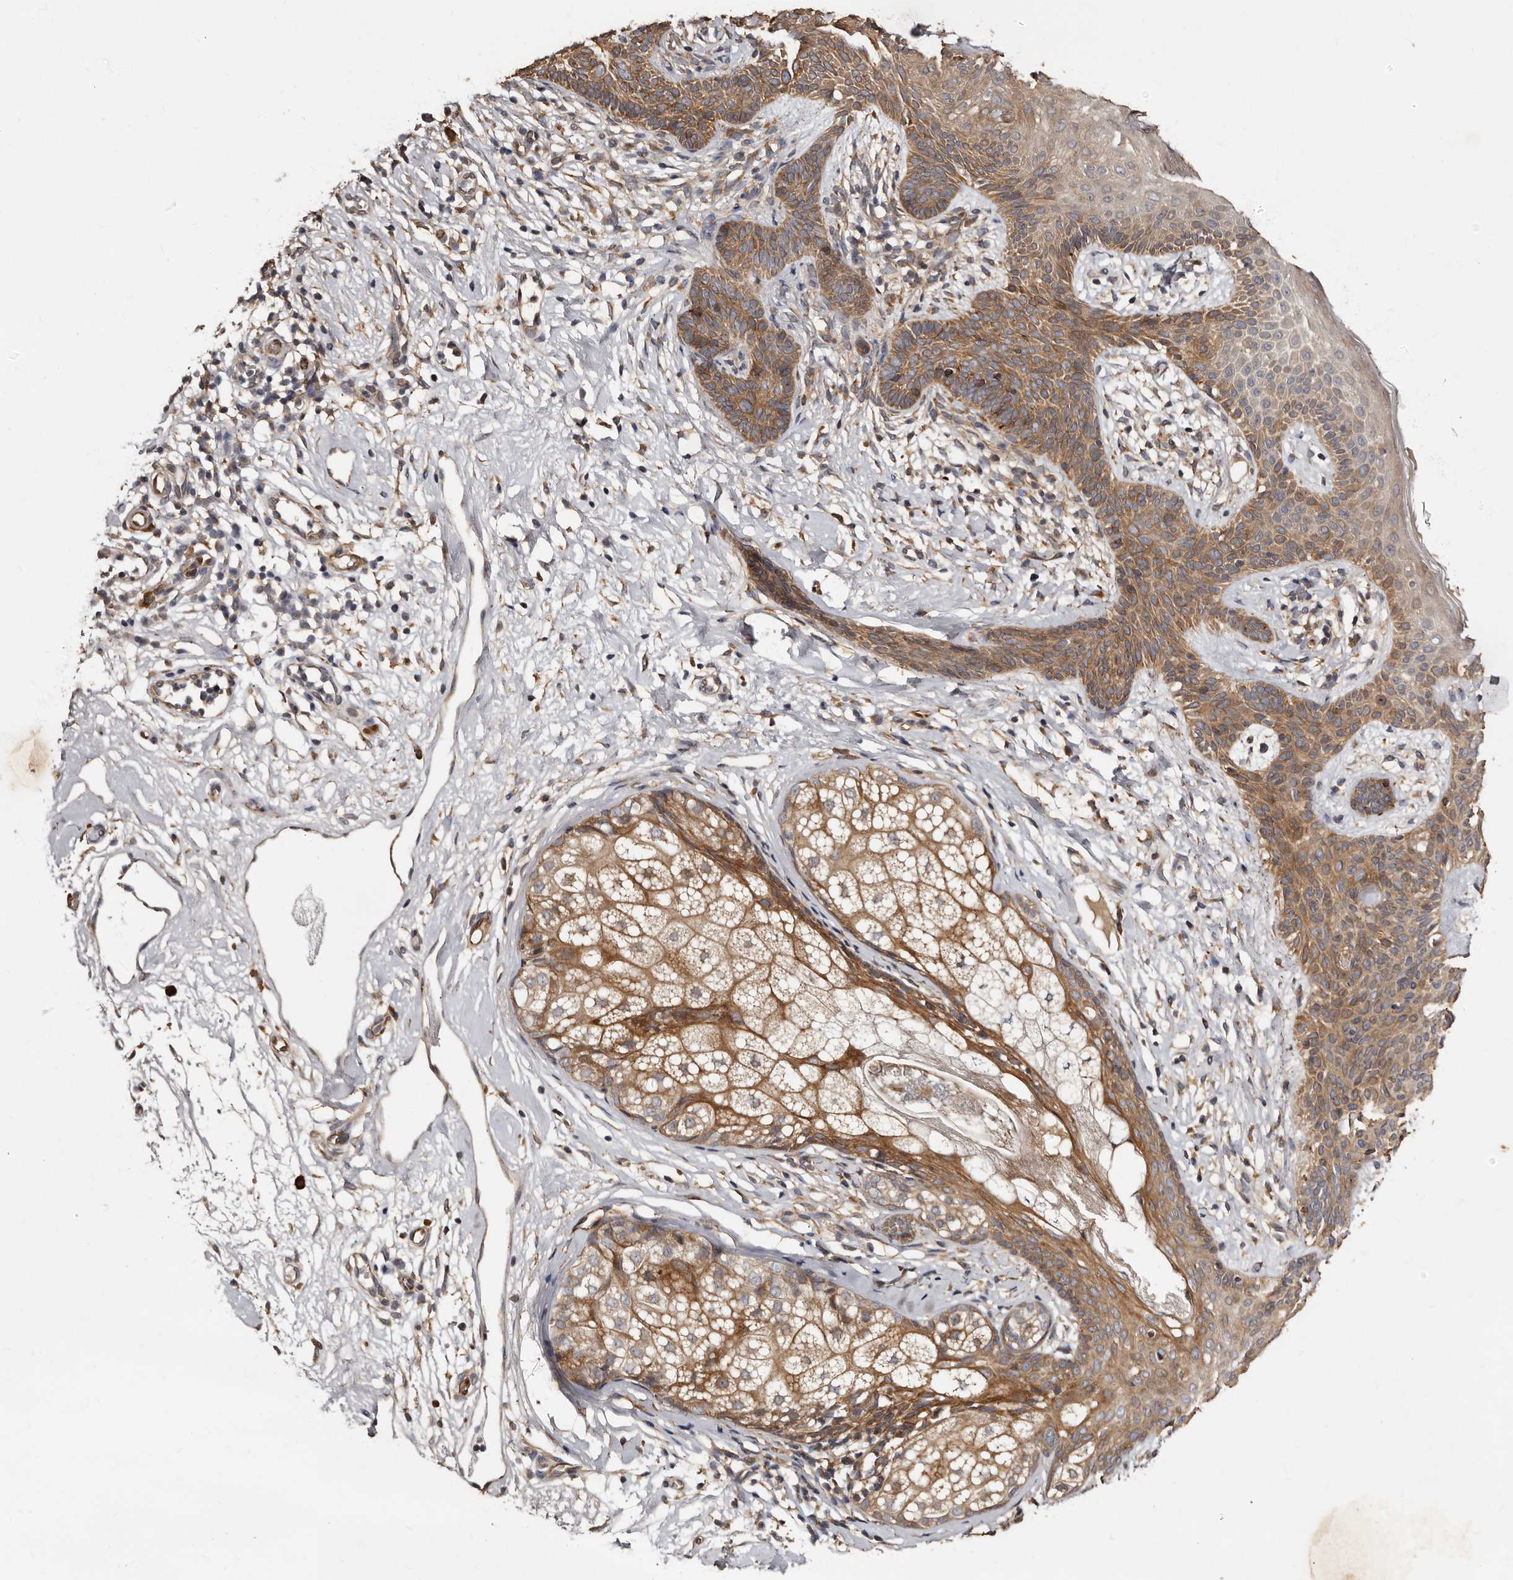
{"staining": {"intensity": "moderate", "quantity": ">75%", "location": "cytoplasmic/membranous"}, "tissue": "skin cancer", "cell_type": "Tumor cells", "image_type": "cancer", "snomed": [{"axis": "morphology", "description": "Developmental malformation"}, {"axis": "morphology", "description": "Basal cell carcinoma"}, {"axis": "topography", "description": "Skin"}], "caption": "Approximately >75% of tumor cells in skin cancer (basal cell carcinoma) display moderate cytoplasmic/membranous protein expression as visualized by brown immunohistochemical staining.", "gene": "TBC1D22B", "patient": {"sex": "female", "age": 62}}